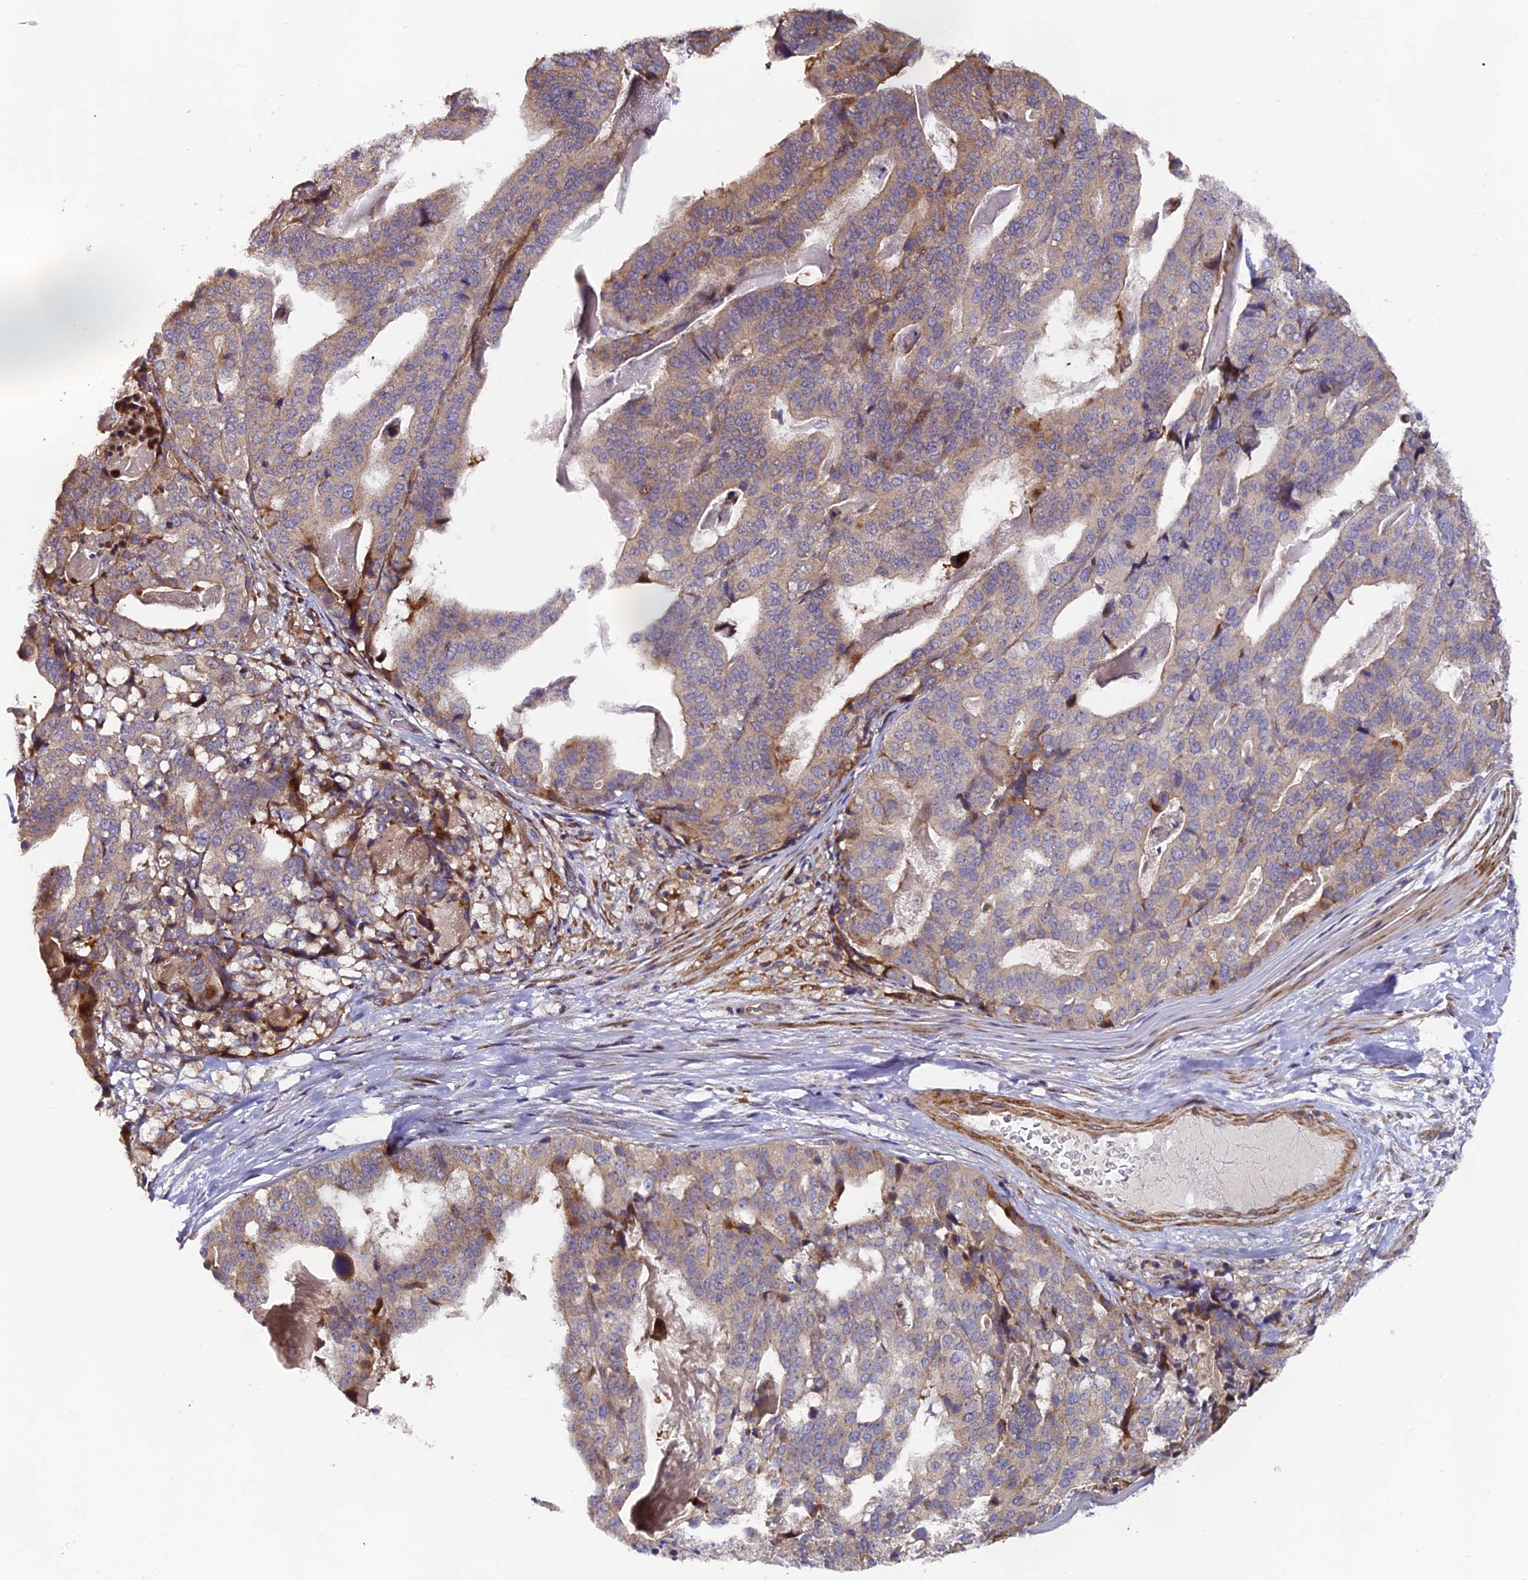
{"staining": {"intensity": "moderate", "quantity": "<25%", "location": "cytoplasmic/membranous"}, "tissue": "stomach cancer", "cell_type": "Tumor cells", "image_type": "cancer", "snomed": [{"axis": "morphology", "description": "Adenocarcinoma, NOS"}, {"axis": "topography", "description": "Stomach"}], "caption": "Immunohistochemistry (IHC) (DAB) staining of adenocarcinoma (stomach) shows moderate cytoplasmic/membranous protein expression in about <25% of tumor cells.", "gene": "RAB28", "patient": {"sex": "male", "age": 48}}